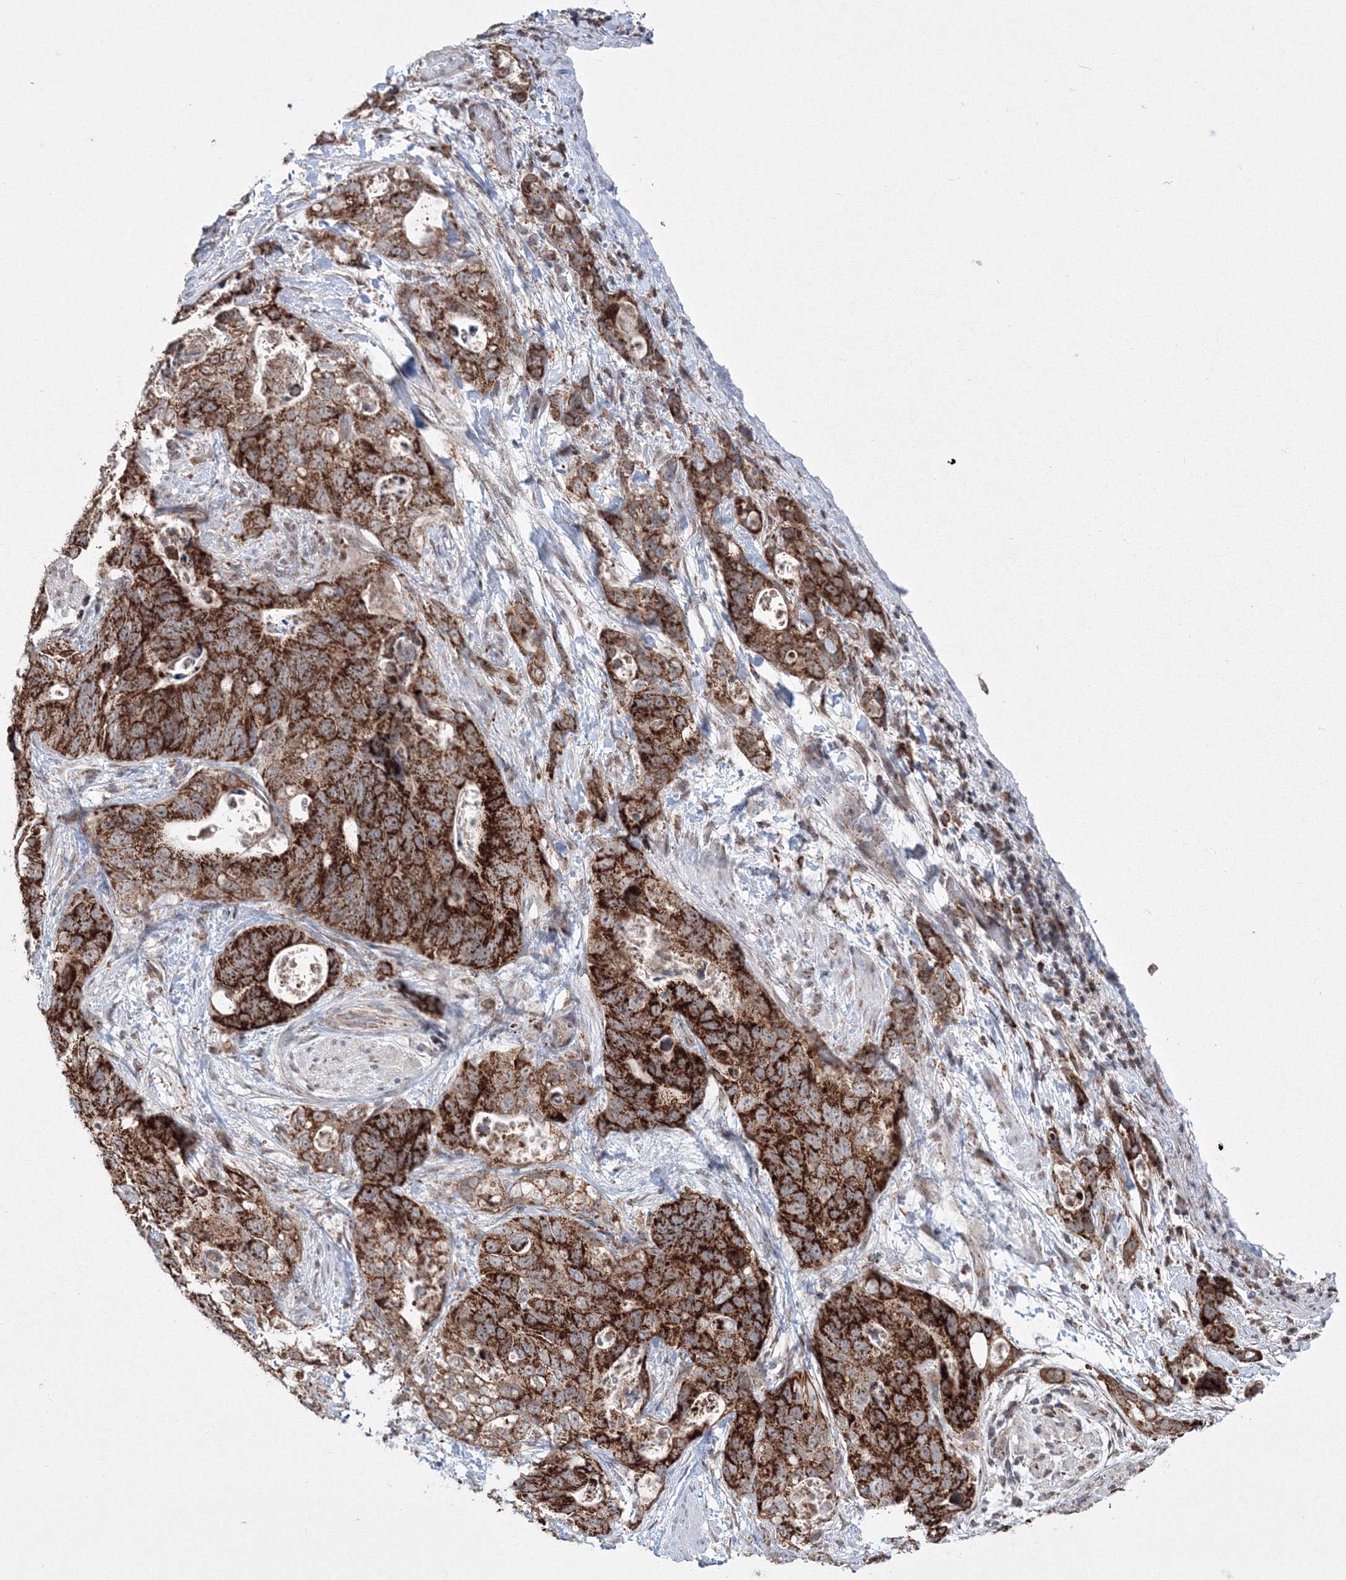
{"staining": {"intensity": "strong", "quantity": ">75%", "location": "cytoplasmic/membranous"}, "tissue": "stomach cancer", "cell_type": "Tumor cells", "image_type": "cancer", "snomed": [{"axis": "morphology", "description": "Normal tissue, NOS"}, {"axis": "morphology", "description": "Adenocarcinoma, NOS"}, {"axis": "topography", "description": "Stomach"}], "caption": "Protein staining of stomach cancer tissue exhibits strong cytoplasmic/membranous expression in about >75% of tumor cells. (Brightfield microscopy of DAB IHC at high magnification).", "gene": "GRSF1", "patient": {"sex": "female", "age": 89}}